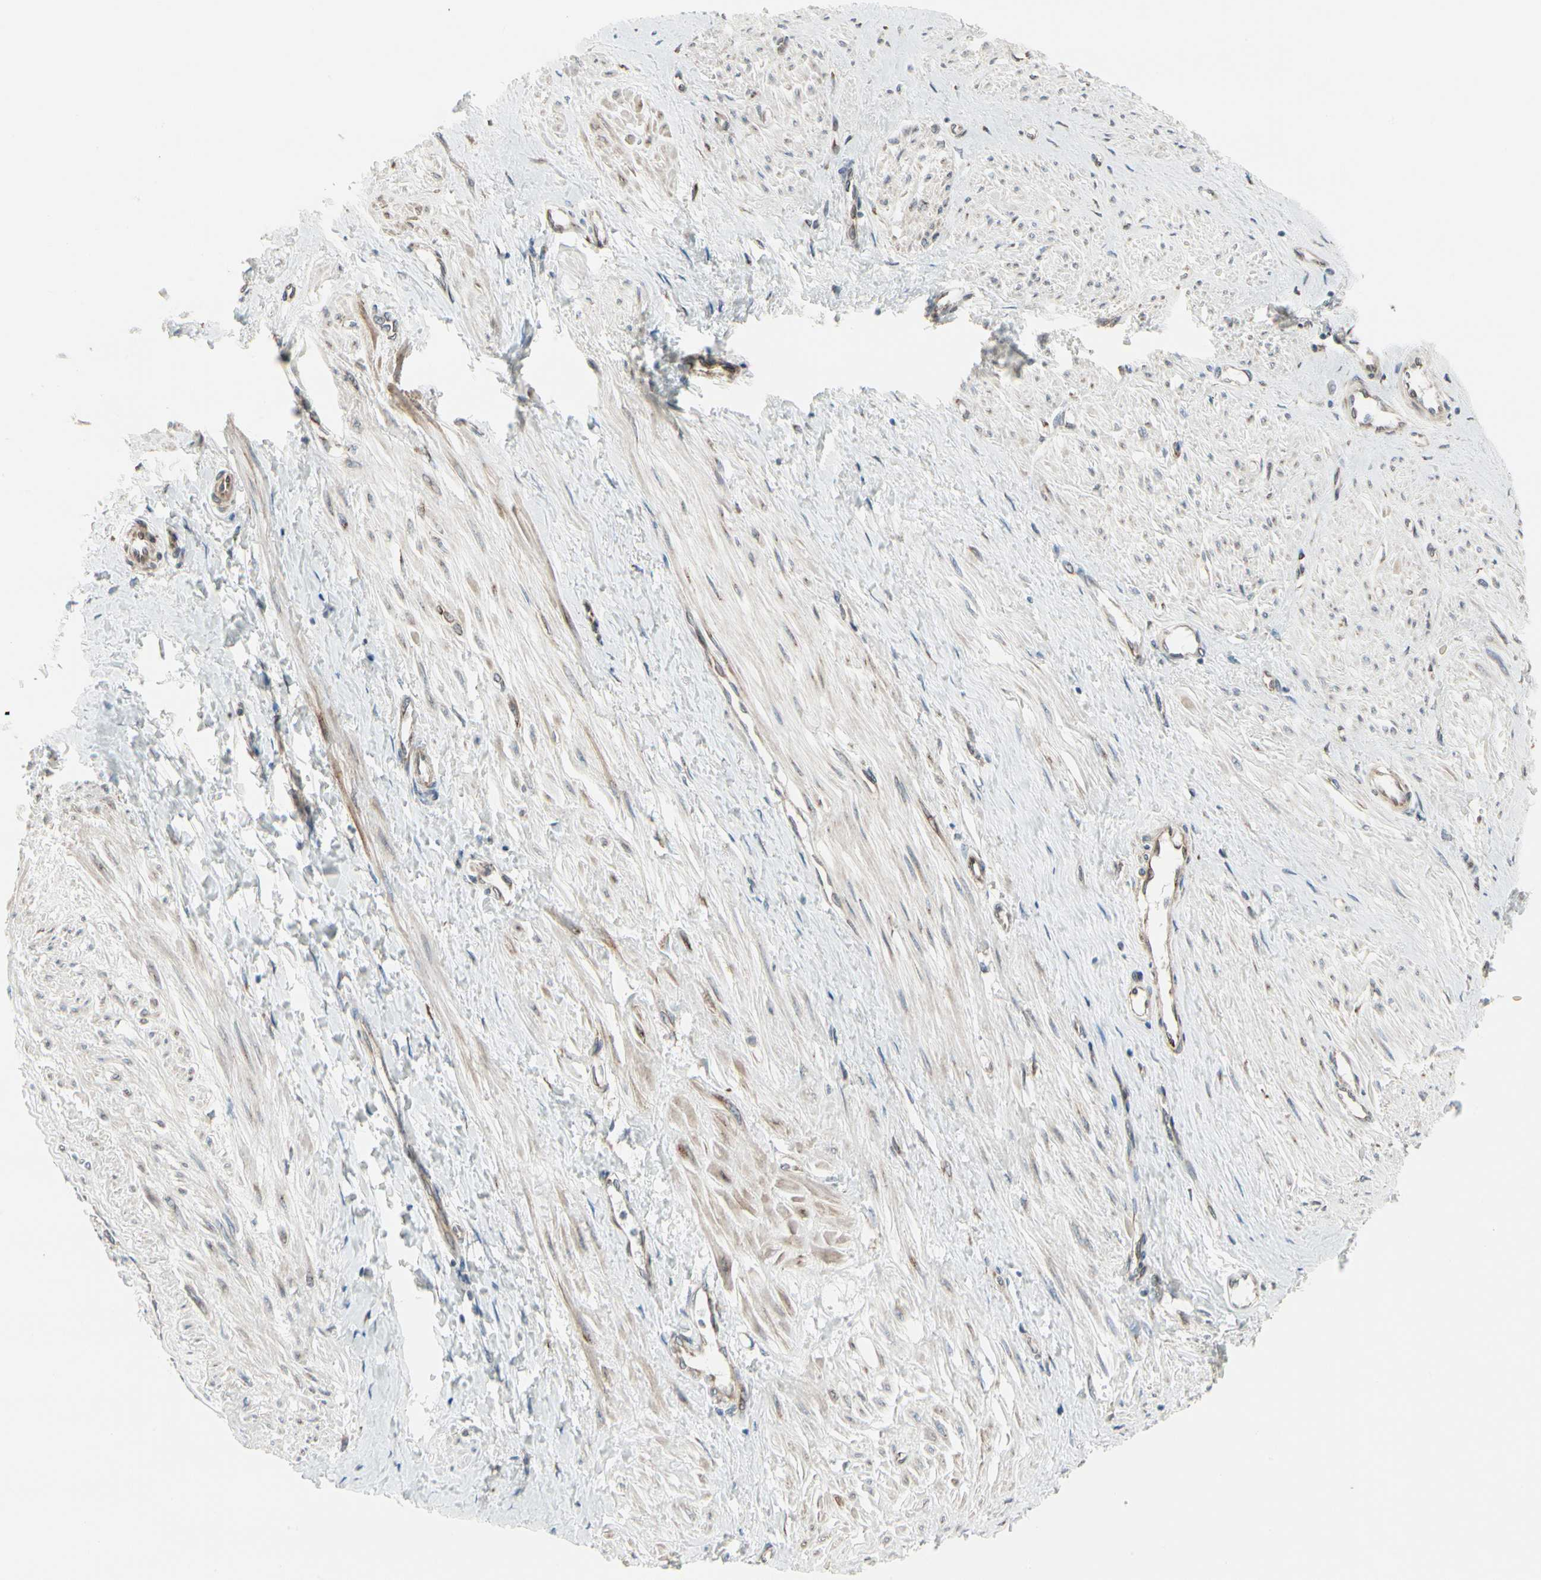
{"staining": {"intensity": "weak", "quantity": "25%-75%", "location": "cytoplasmic/membranous"}, "tissue": "smooth muscle", "cell_type": "Smooth muscle cells", "image_type": "normal", "snomed": [{"axis": "morphology", "description": "Normal tissue, NOS"}, {"axis": "topography", "description": "Smooth muscle"}, {"axis": "topography", "description": "Uterus"}], "caption": "Weak cytoplasmic/membranous protein expression is seen in approximately 25%-75% of smooth muscle cells in smooth muscle.", "gene": "FNDC3A", "patient": {"sex": "female", "age": 39}}